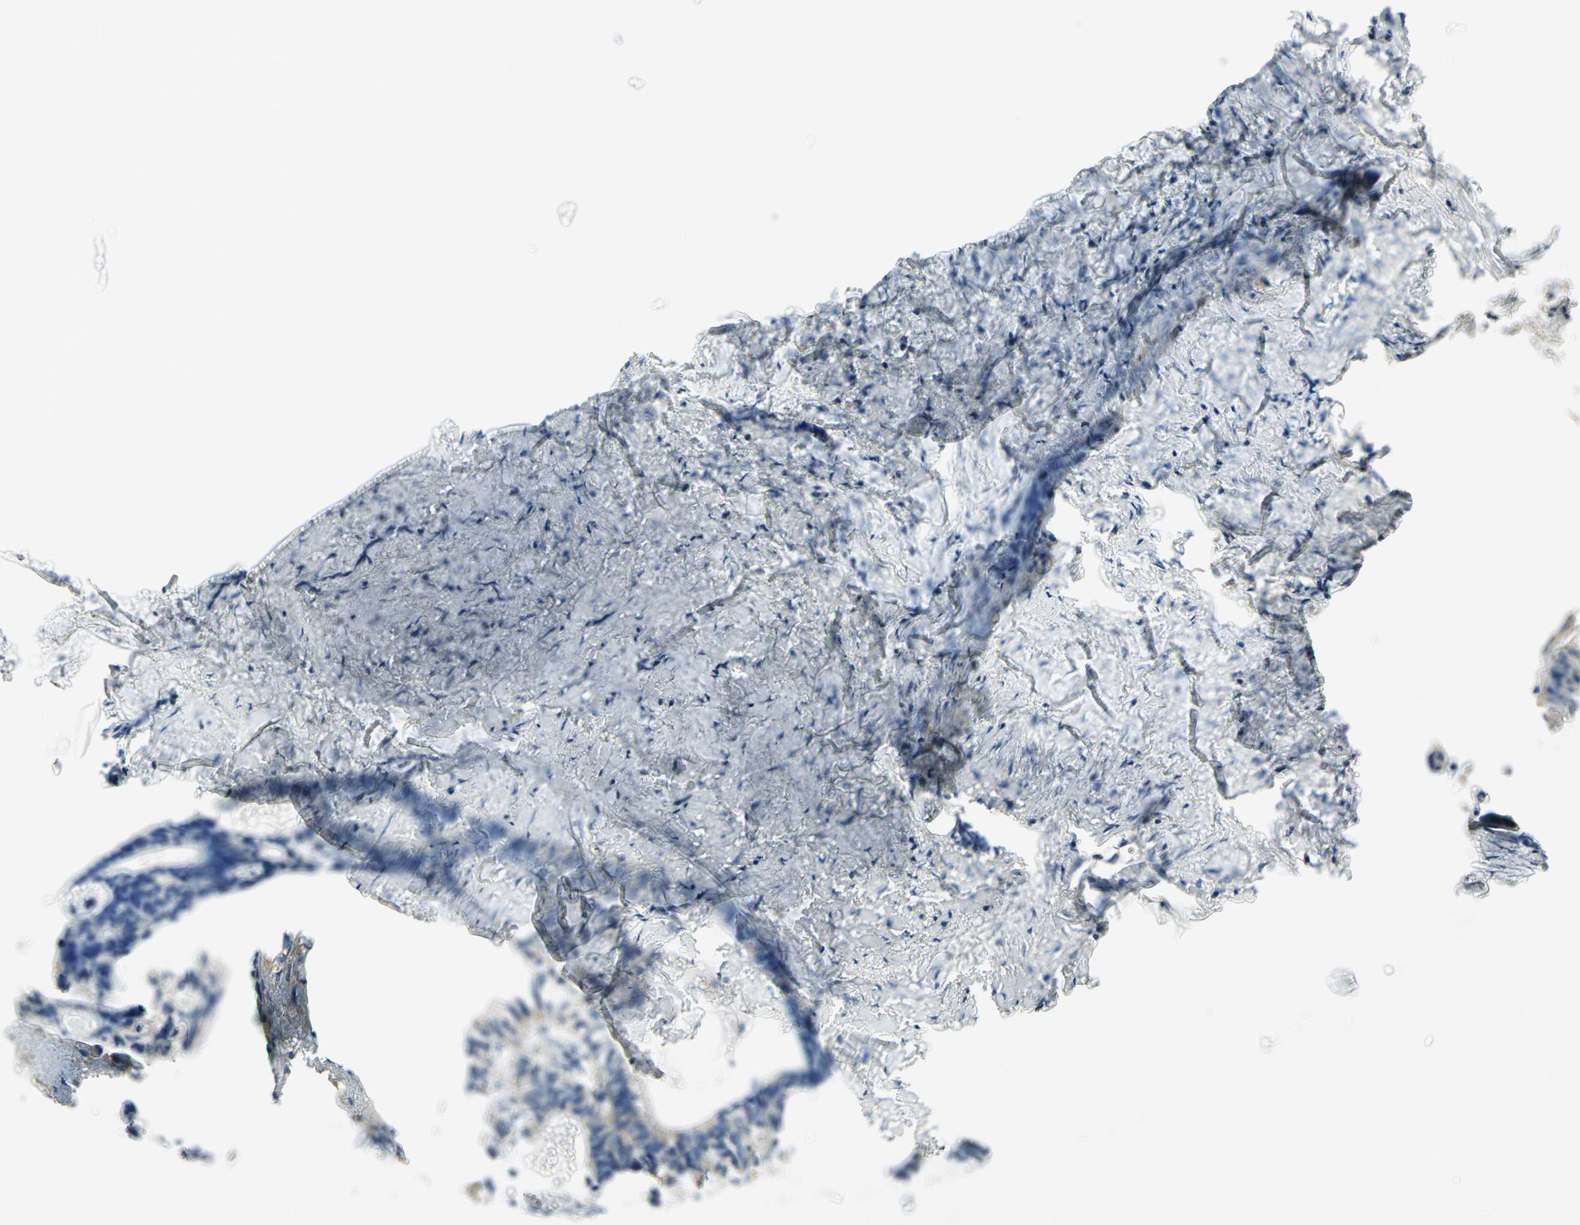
{"staining": {"intensity": "negative", "quantity": "none", "location": "none"}, "tissue": "colorectal cancer", "cell_type": "Tumor cells", "image_type": "cancer", "snomed": [{"axis": "morphology", "description": "Adenocarcinoma, NOS"}, {"axis": "topography", "description": "Colon"}], "caption": "High power microscopy micrograph of an immunohistochemistry histopathology image of colorectal cancer, revealing no significant expression in tumor cells. The staining is performed using DAB brown chromogen with nuclei counter-stained in using hematoxylin.", "gene": "ANK1", "patient": {"sex": "female", "age": 55}}